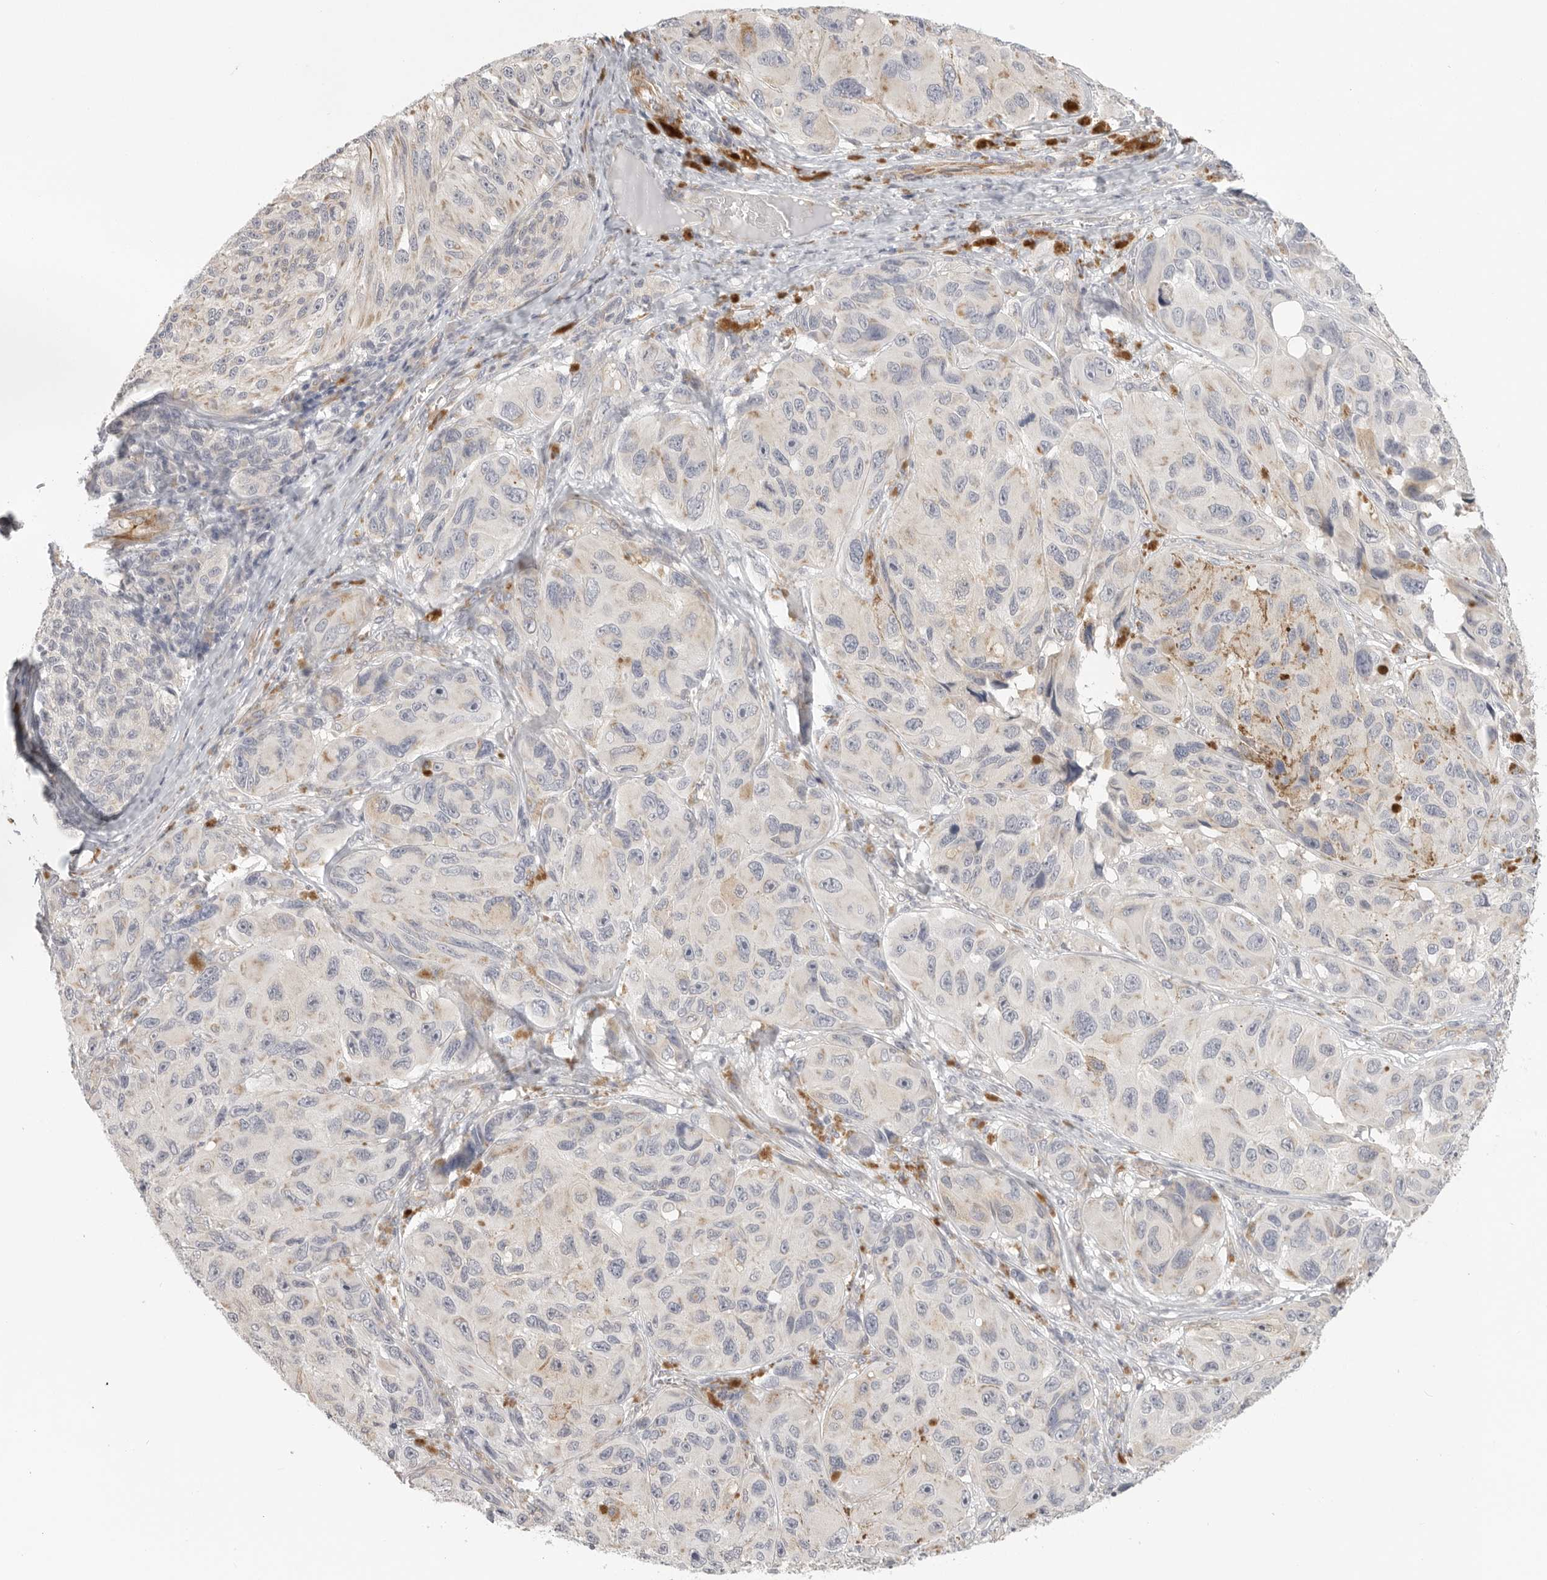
{"staining": {"intensity": "negative", "quantity": "none", "location": "none"}, "tissue": "melanoma", "cell_type": "Tumor cells", "image_type": "cancer", "snomed": [{"axis": "morphology", "description": "Malignant melanoma, NOS"}, {"axis": "topography", "description": "Skin"}], "caption": "This is a photomicrograph of IHC staining of melanoma, which shows no staining in tumor cells.", "gene": "STAB2", "patient": {"sex": "female", "age": 73}}